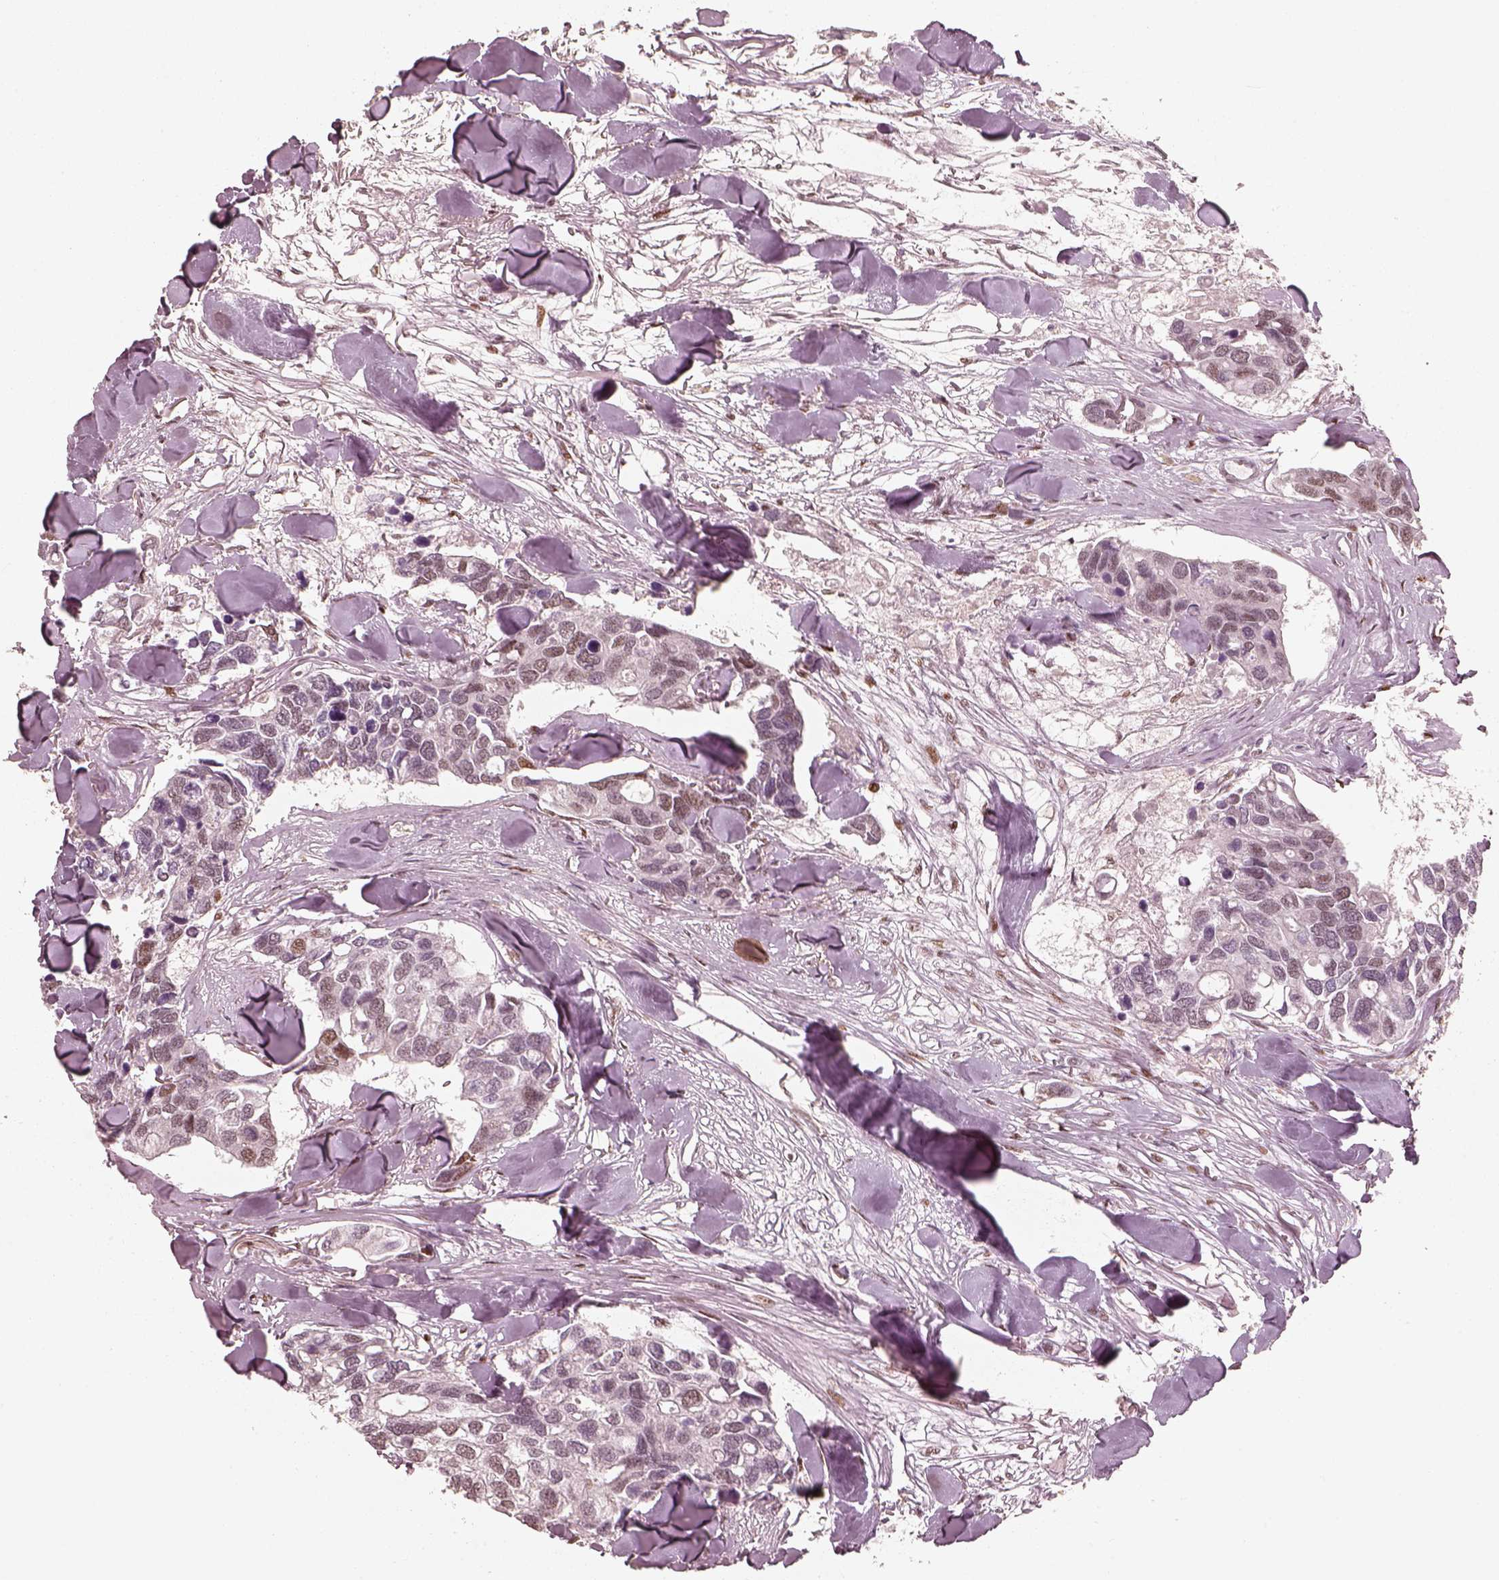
{"staining": {"intensity": "moderate", "quantity": ">75%", "location": "nuclear"}, "tissue": "breast cancer", "cell_type": "Tumor cells", "image_type": "cancer", "snomed": [{"axis": "morphology", "description": "Duct carcinoma"}, {"axis": "topography", "description": "Breast"}], "caption": "Immunohistochemical staining of breast invasive ductal carcinoma shows medium levels of moderate nuclear protein positivity in about >75% of tumor cells.", "gene": "HNRNPC", "patient": {"sex": "female", "age": 83}}